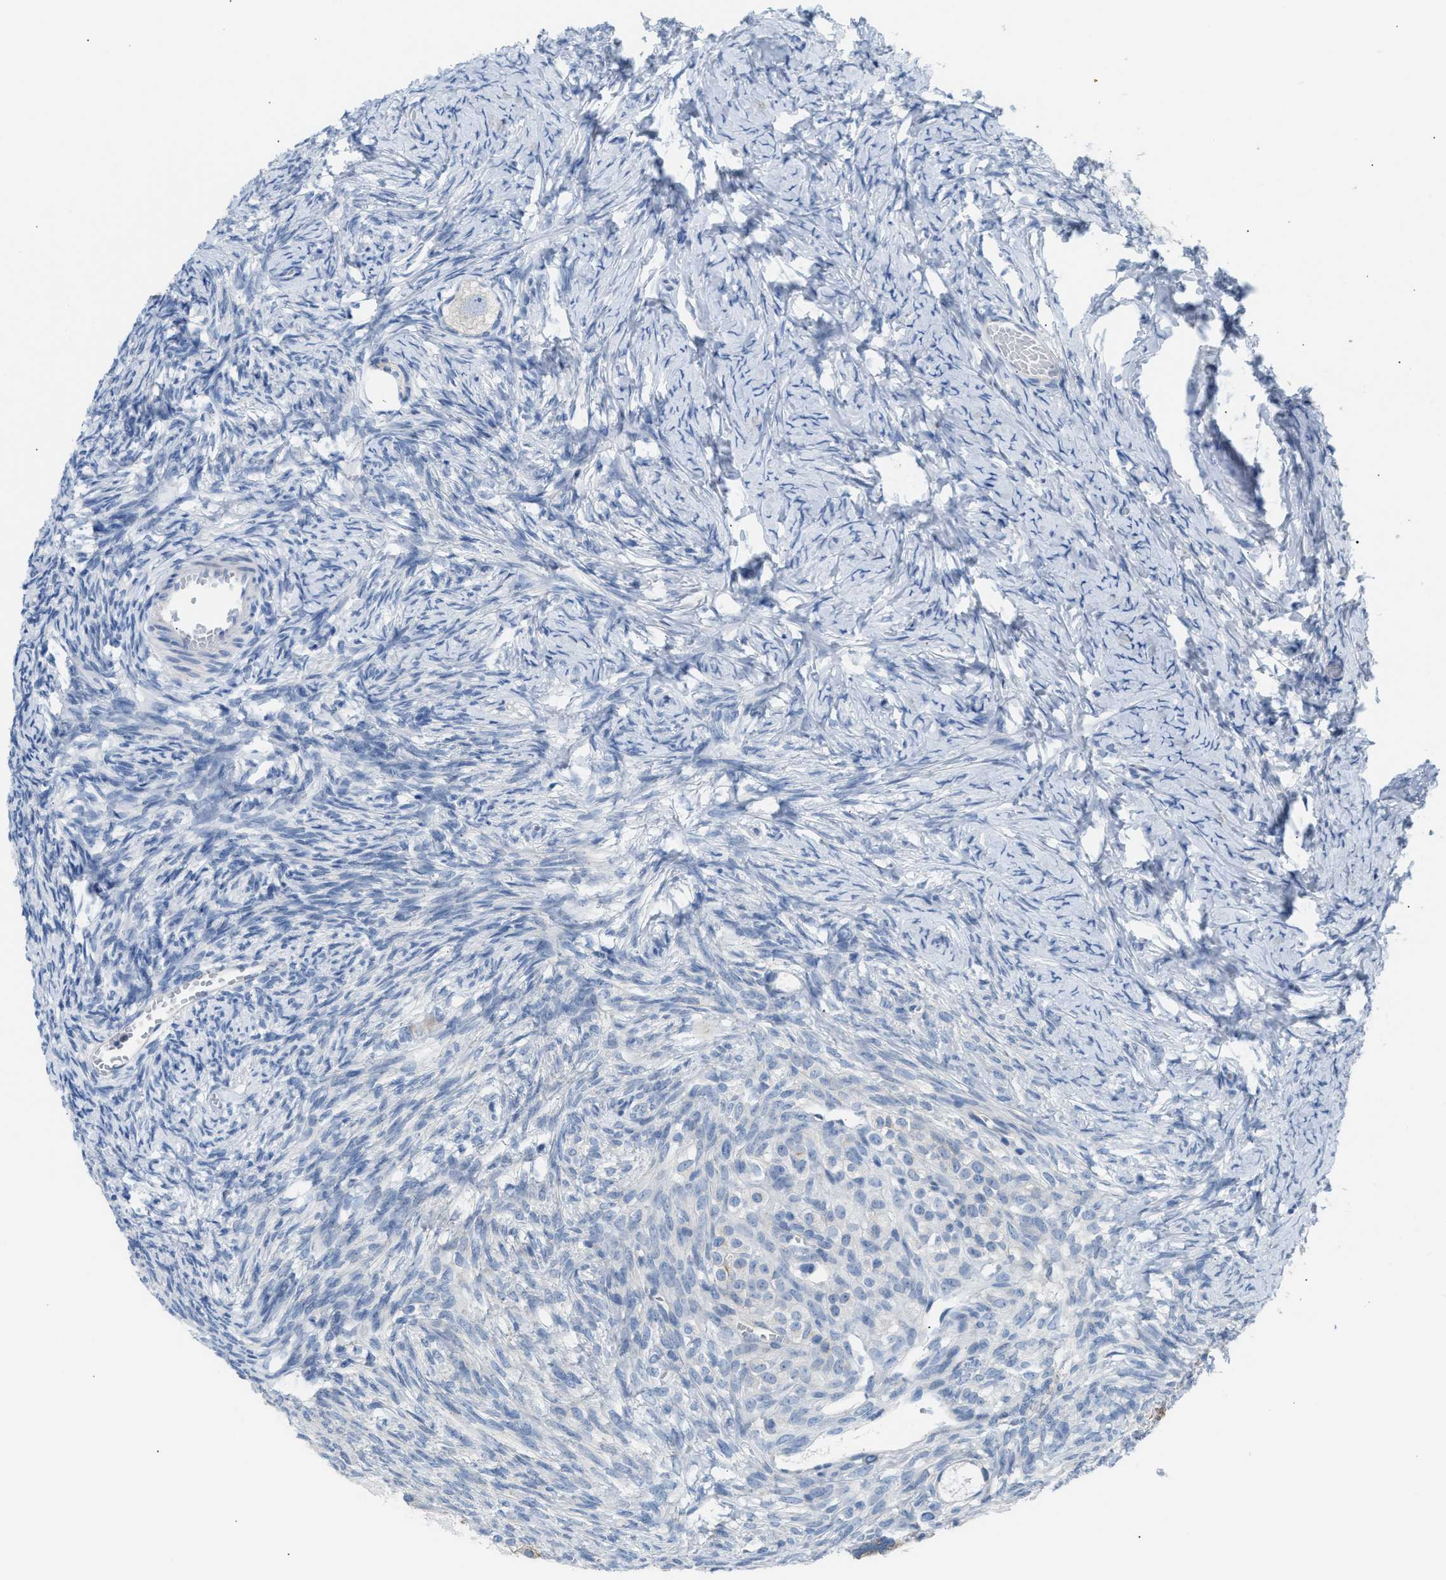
{"staining": {"intensity": "negative", "quantity": "none", "location": "none"}, "tissue": "ovary", "cell_type": "Follicle cells", "image_type": "normal", "snomed": [{"axis": "morphology", "description": "Normal tissue, NOS"}, {"axis": "topography", "description": "Ovary"}], "caption": "Immunohistochemical staining of normal ovary displays no significant positivity in follicle cells.", "gene": "ERBB2", "patient": {"sex": "female", "age": 27}}